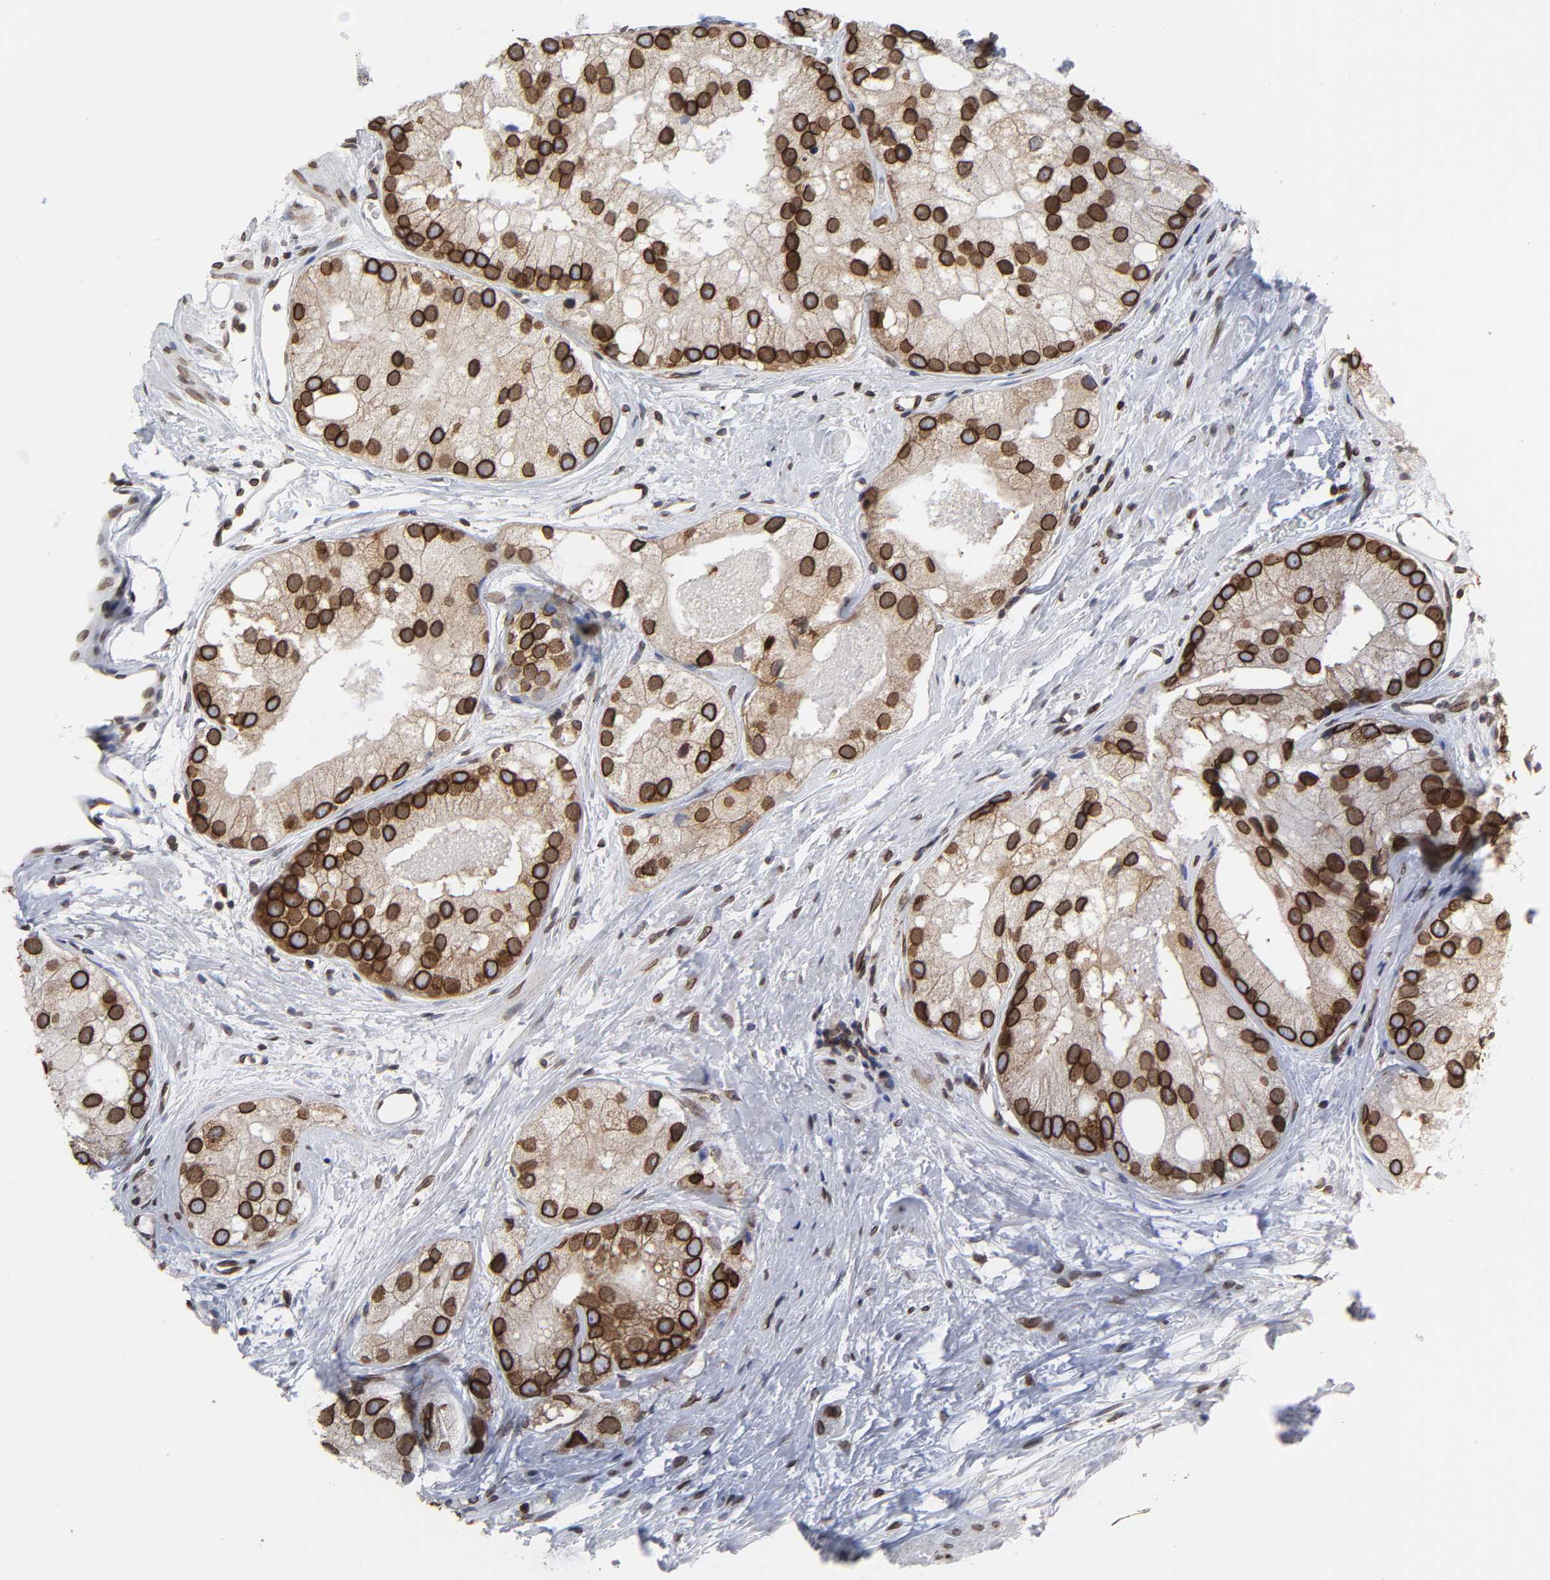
{"staining": {"intensity": "strong", "quantity": ">75%", "location": "cytoplasmic/membranous,nuclear"}, "tissue": "prostate cancer", "cell_type": "Tumor cells", "image_type": "cancer", "snomed": [{"axis": "morphology", "description": "Adenocarcinoma, Low grade"}, {"axis": "topography", "description": "Prostate"}], "caption": "IHC (DAB (3,3'-diaminobenzidine)) staining of human low-grade adenocarcinoma (prostate) reveals strong cytoplasmic/membranous and nuclear protein staining in approximately >75% of tumor cells.", "gene": "RANGAP1", "patient": {"sex": "male", "age": 69}}